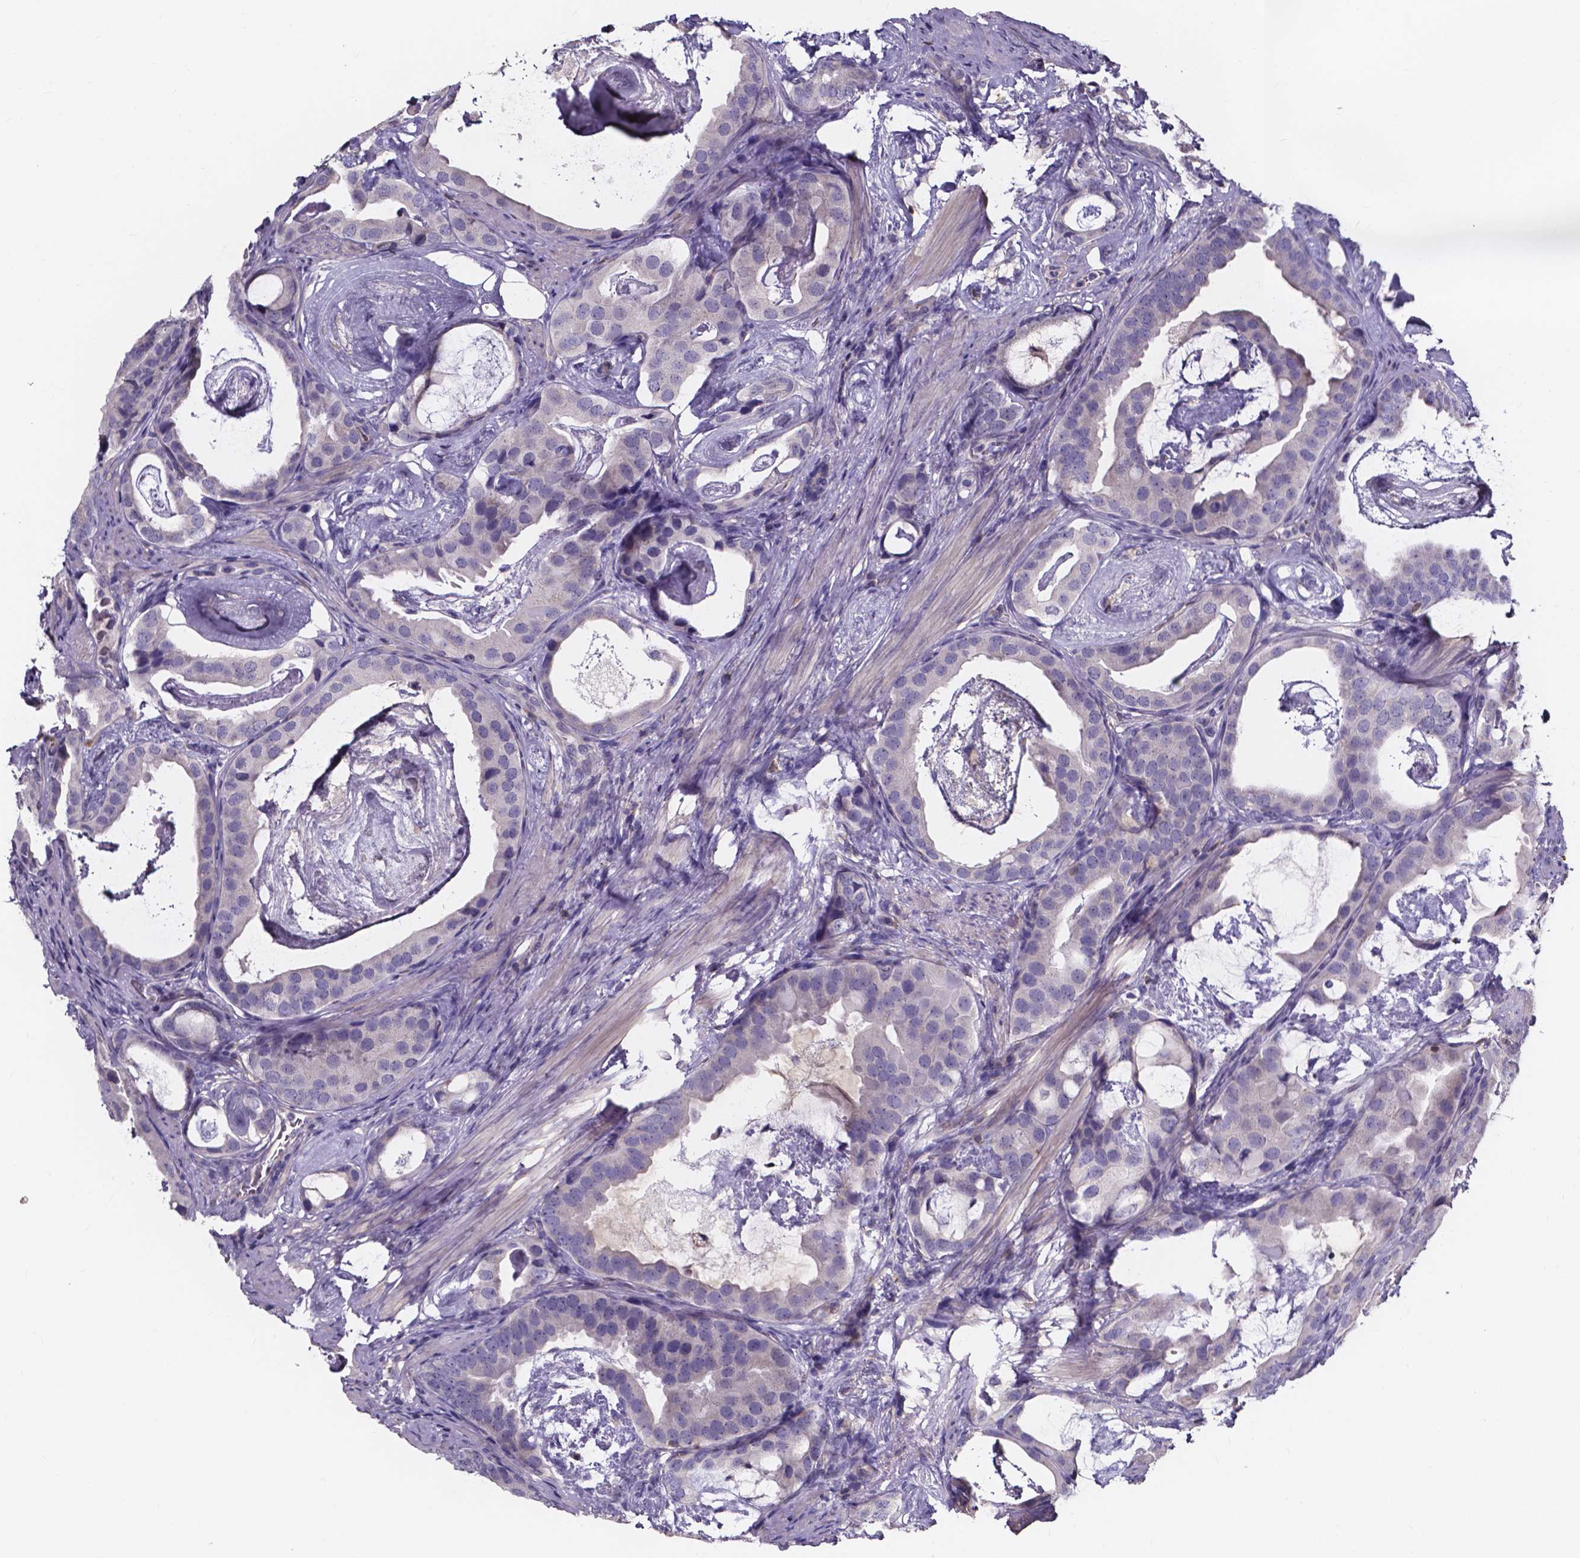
{"staining": {"intensity": "negative", "quantity": "none", "location": "none"}, "tissue": "prostate cancer", "cell_type": "Tumor cells", "image_type": "cancer", "snomed": [{"axis": "morphology", "description": "Adenocarcinoma, Low grade"}, {"axis": "topography", "description": "Prostate and seminal vesicle, NOS"}], "caption": "This histopathology image is of prostate adenocarcinoma (low-grade) stained with immunohistochemistry (IHC) to label a protein in brown with the nuclei are counter-stained blue. There is no positivity in tumor cells.", "gene": "THEMIS", "patient": {"sex": "male", "age": 71}}